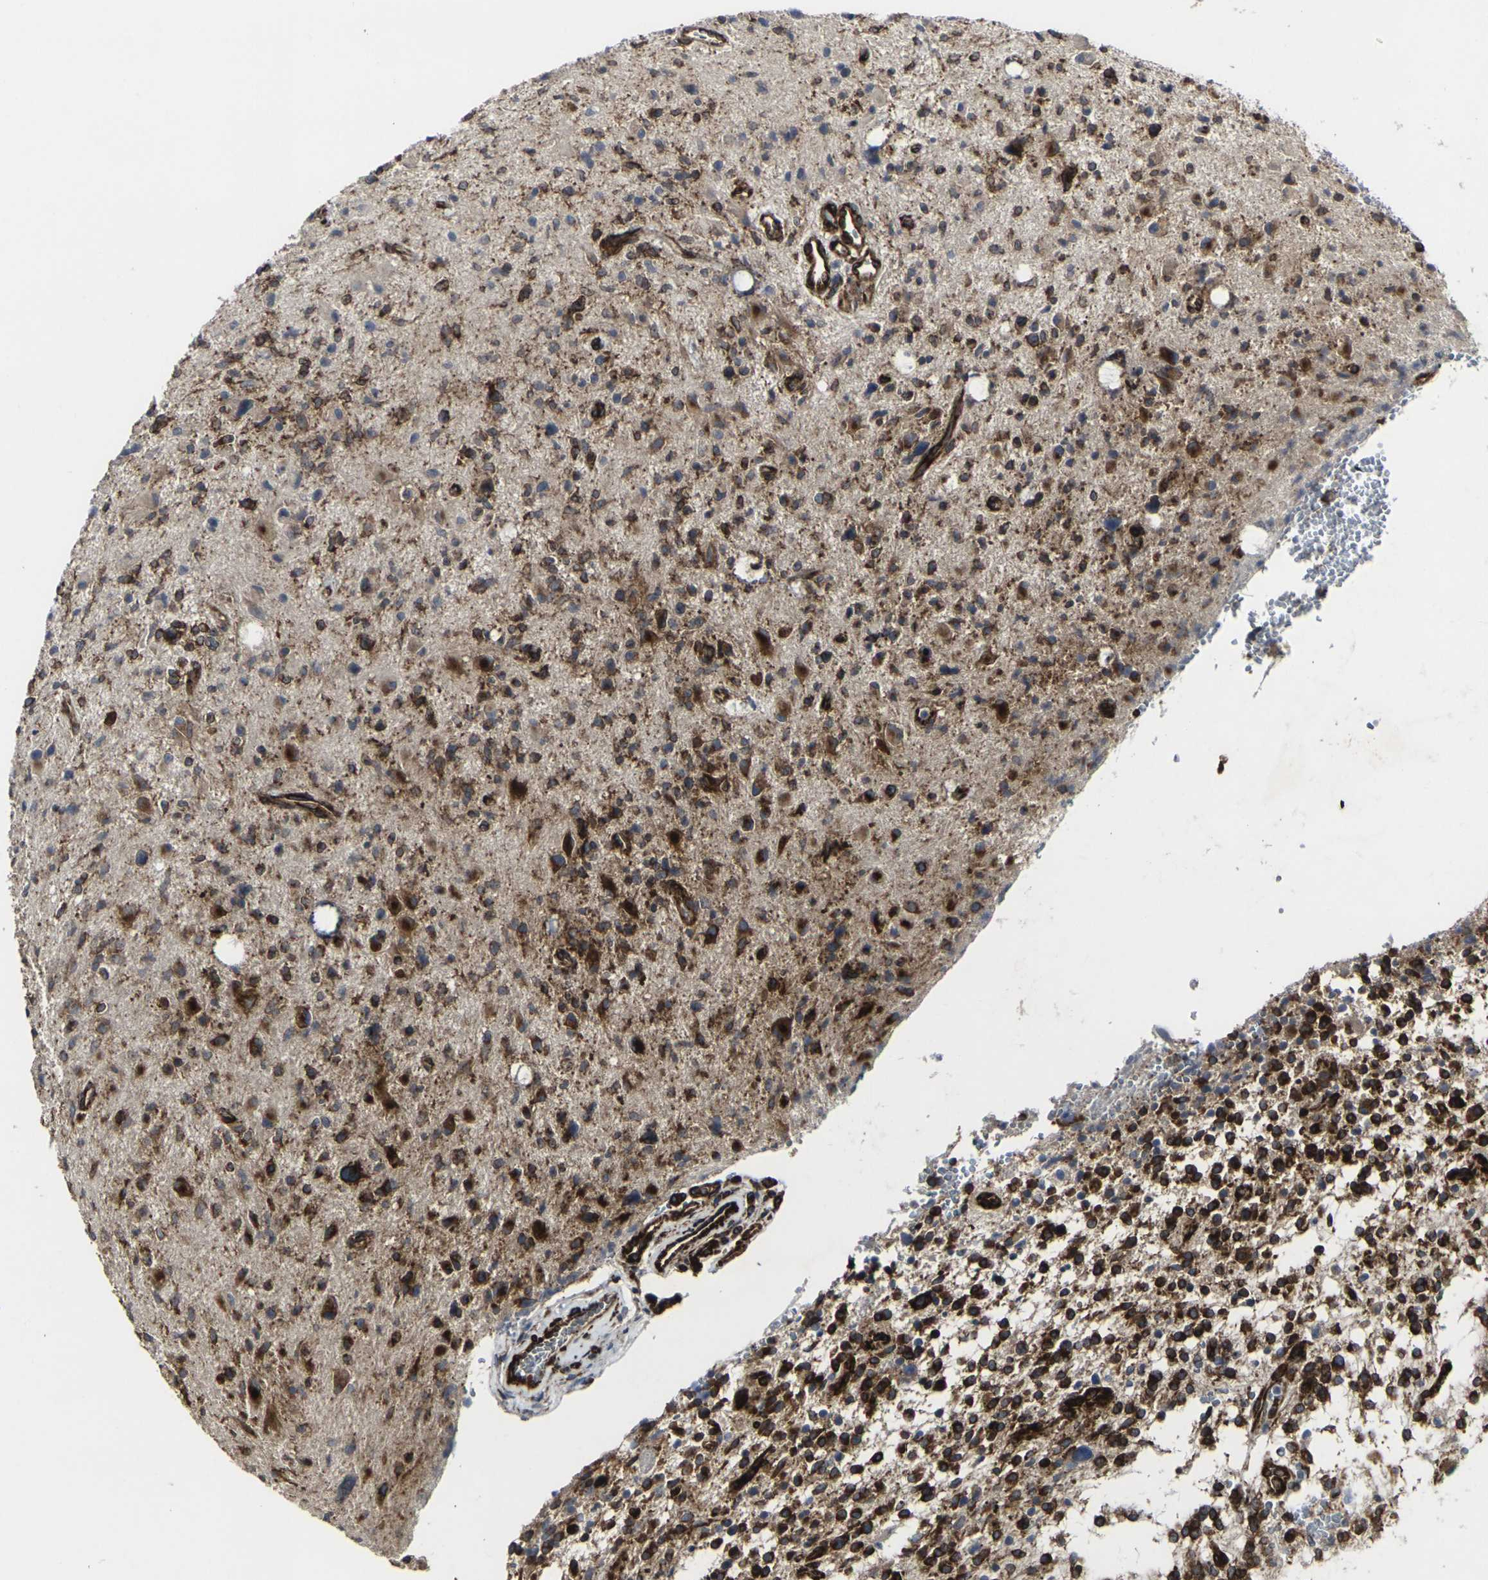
{"staining": {"intensity": "strong", "quantity": ">75%", "location": "cytoplasmic/membranous"}, "tissue": "glioma", "cell_type": "Tumor cells", "image_type": "cancer", "snomed": [{"axis": "morphology", "description": "Glioma, malignant, High grade"}, {"axis": "topography", "description": "Brain"}], "caption": "This micrograph demonstrates immunohistochemistry (IHC) staining of malignant glioma (high-grade), with high strong cytoplasmic/membranous expression in approximately >75% of tumor cells.", "gene": "MARCHF2", "patient": {"sex": "male", "age": 48}}